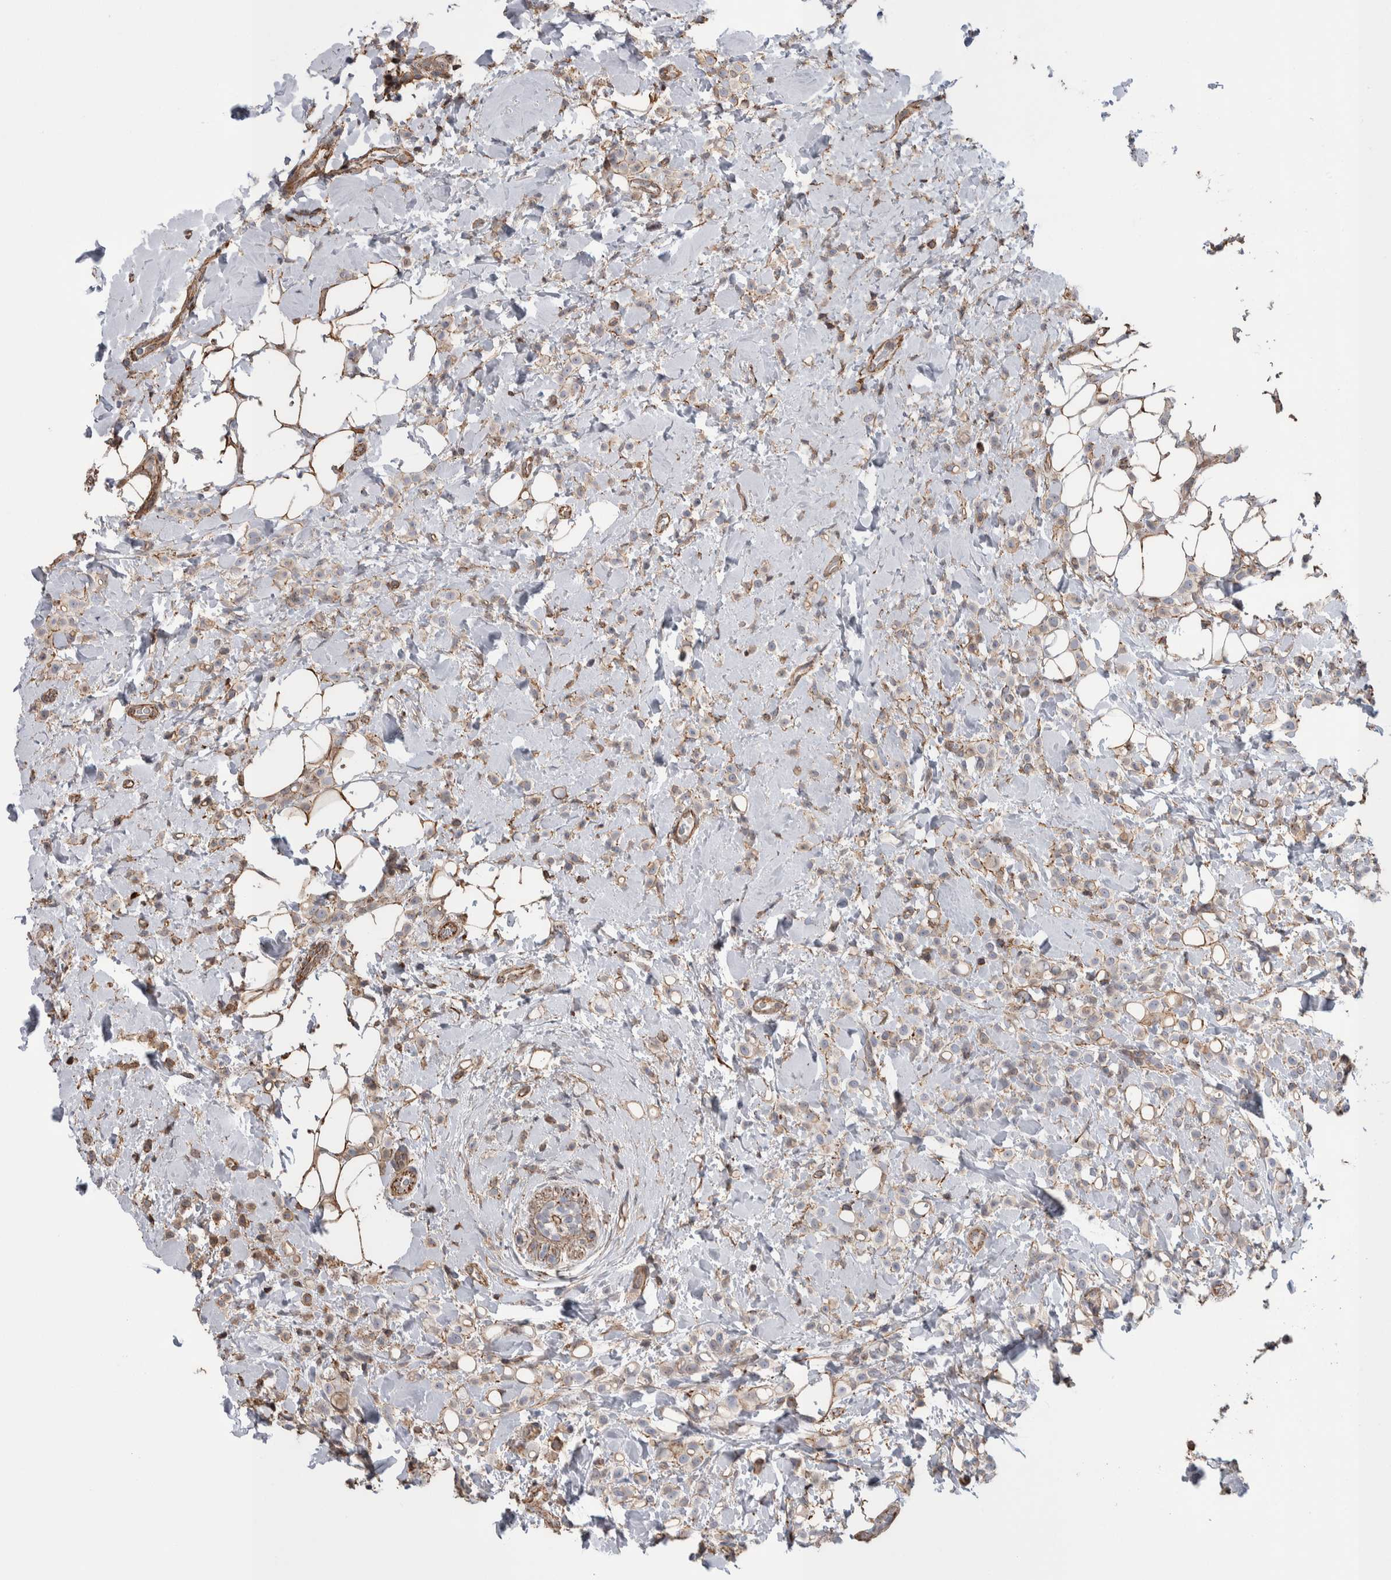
{"staining": {"intensity": "weak", "quantity": ">75%", "location": "cytoplasmic/membranous"}, "tissue": "breast cancer", "cell_type": "Tumor cells", "image_type": "cancer", "snomed": [{"axis": "morphology", "description": "Normal tissue, NOS"}, {"axis": "morphology", "description": "Lobular carcinoma"}, {"axis": "topography", "description": "Breast"}], "caption": "Protein staining by immunohistochemistry displays weak cytoplasmic/membranous expression in about >75% of tumor cells in breast cancer (lobular carcinoma).", "gene": "ENPP2", "patient": {"sex": "female", "age": 50}}